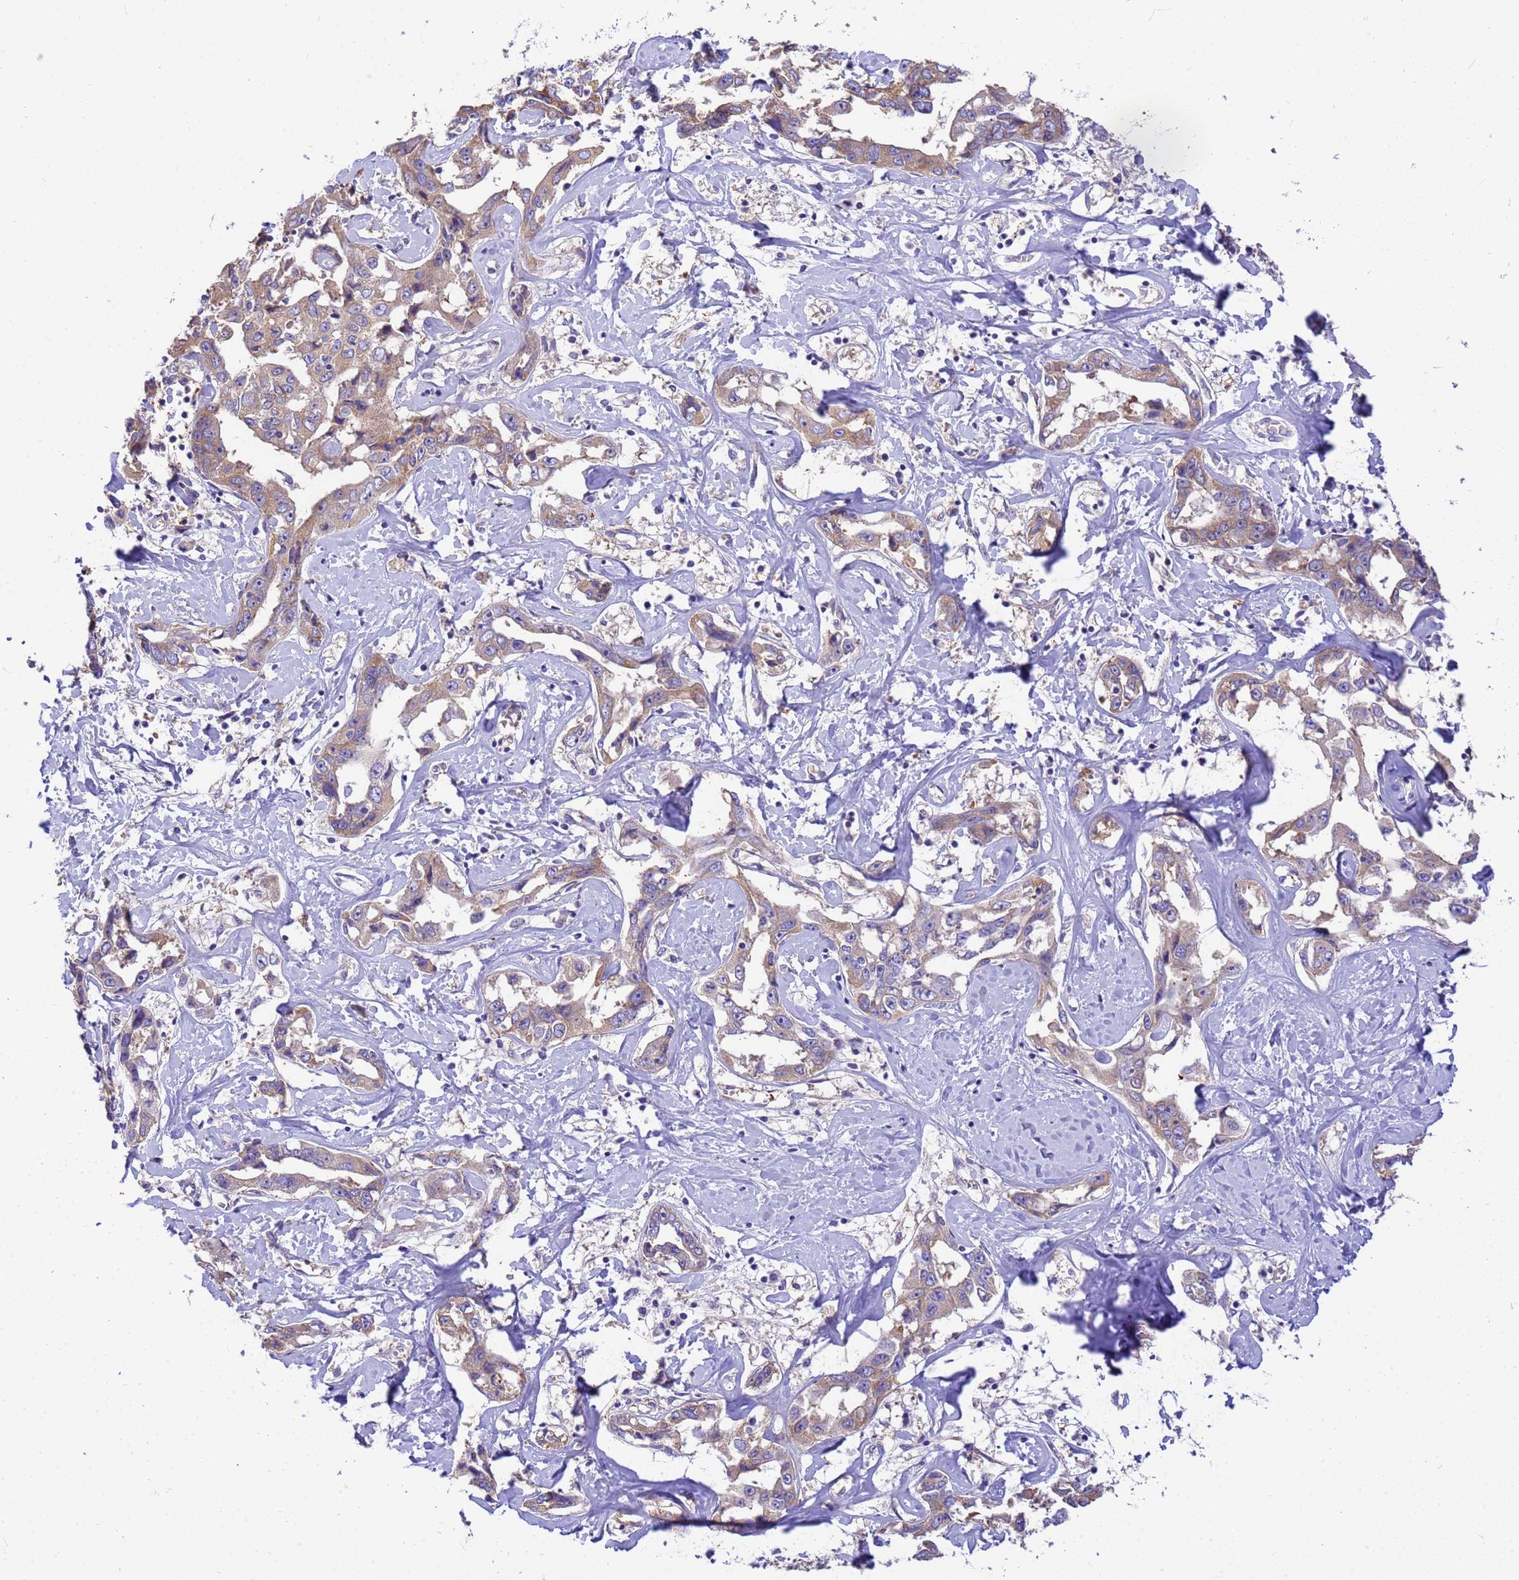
{"staining": {"intensity": "weak", "quantity": ">75%", "location": "cytoplasmic/membranous"}, "tissue": "liver cancer", "cell_type": "Tumor cells", "image_type": "cancer", "snomed": [{"axis": "morphology", "description": "Cholangiocarcinoma"}, {"axis": "topography", "description": "Liver"}], "caption": "A brown stain shows weak cytoplasmic/membranous expression of a protein in human liver cancer tumor cells.", "gene": "TUBB1", "patient": {"sex": "male", "age": 59}}